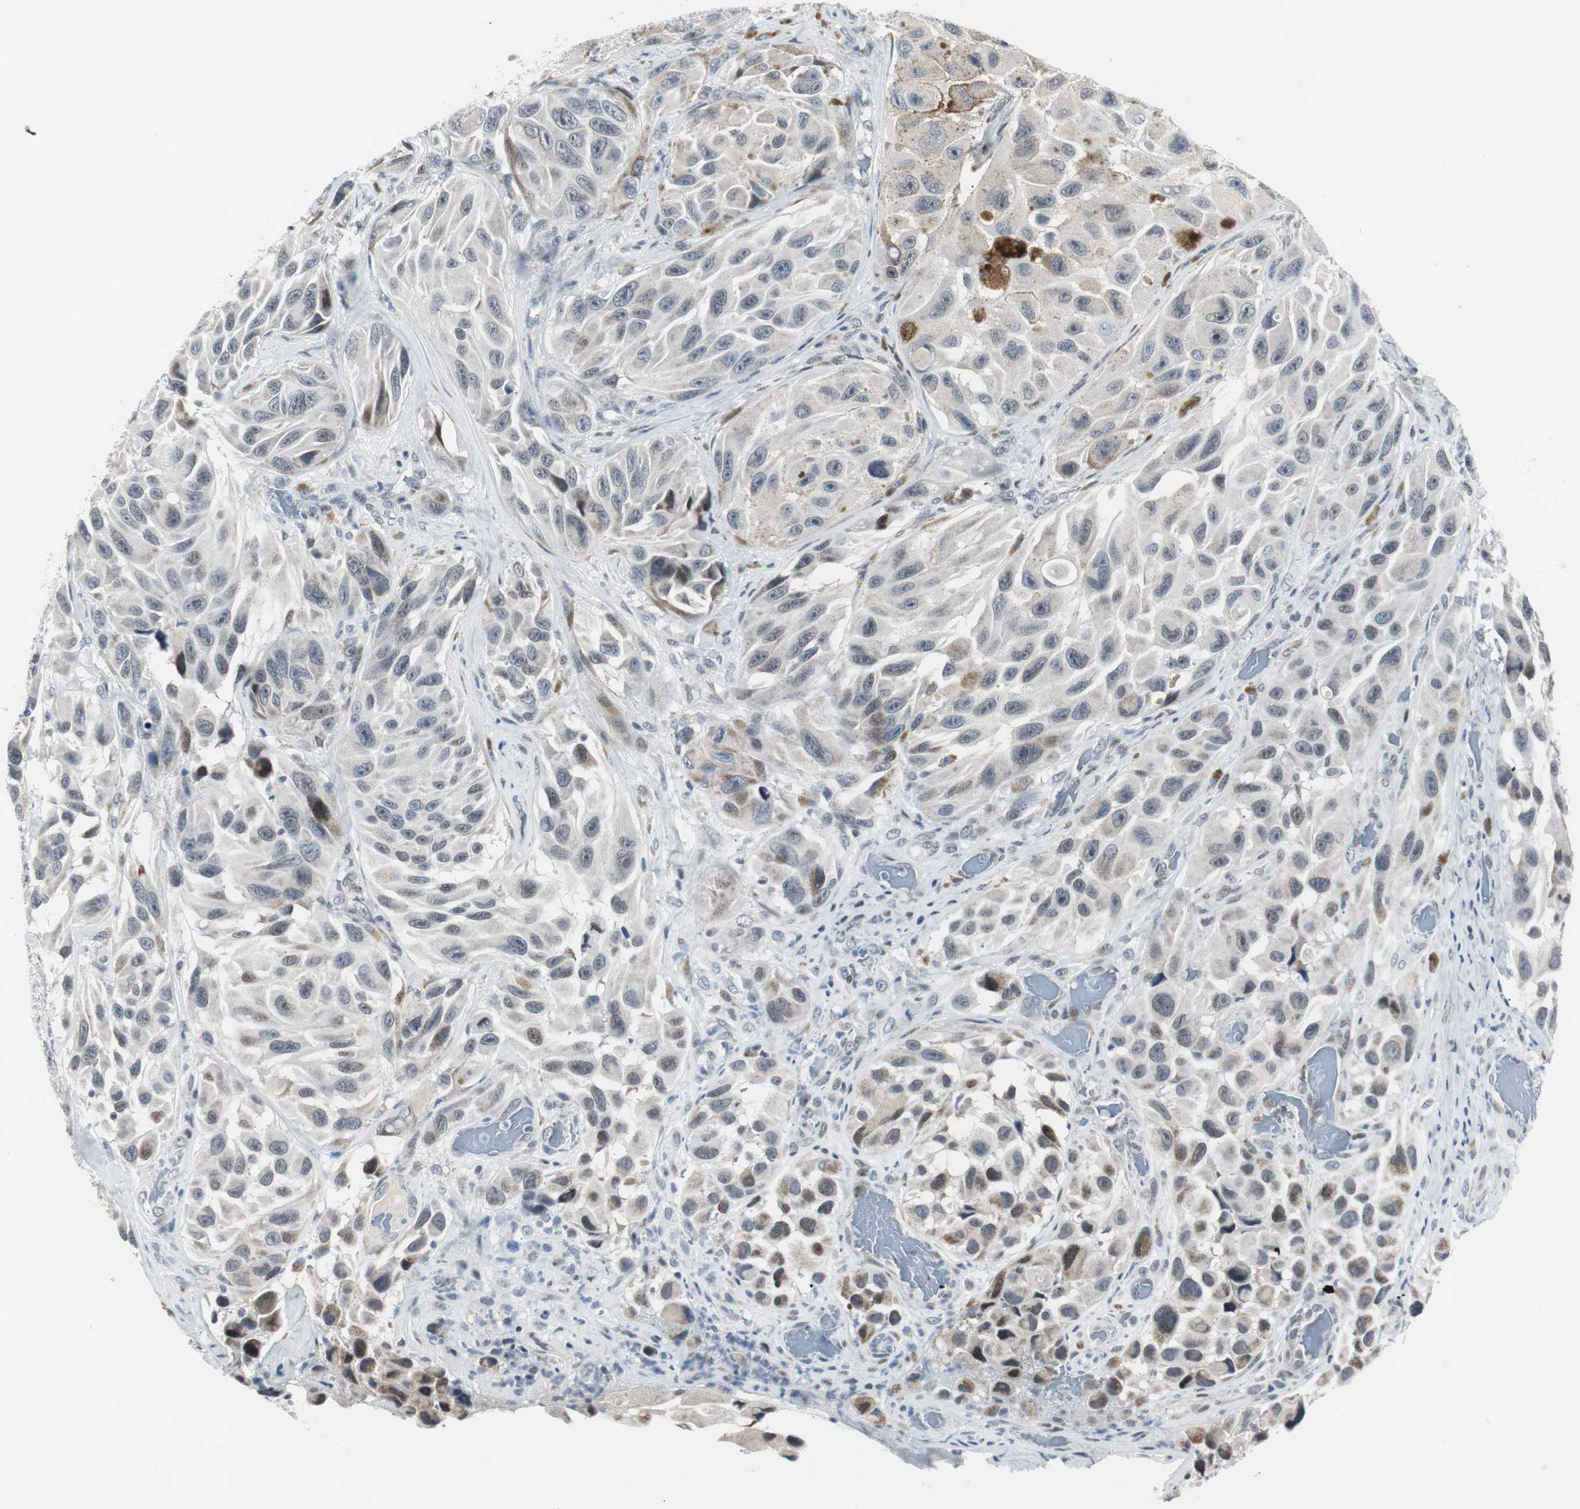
{"staining": {"intensity": "weak", "quantity": "25%-75%", "location": "nuclear"}, "tissue": "melanoma", "cell_type": "Tumor cells", "image_type": "cancer", "snomed": [{"axis": "morphology", "description": "Malignant melanoma, NOS"}, {"axis": "topography", "description": "Skin"}], "caption": "Malignant melanoma tissue reveals weak nuclear positivity in about 25%-75% of tumor cells The staining was performed using DAB to visualize the protein expression in brown, while the nuclei were stained in blue with hematoxylin (Magnification: 20x).", "gene": "MTA1", "patient": {"sex": "female", "age": 73}}